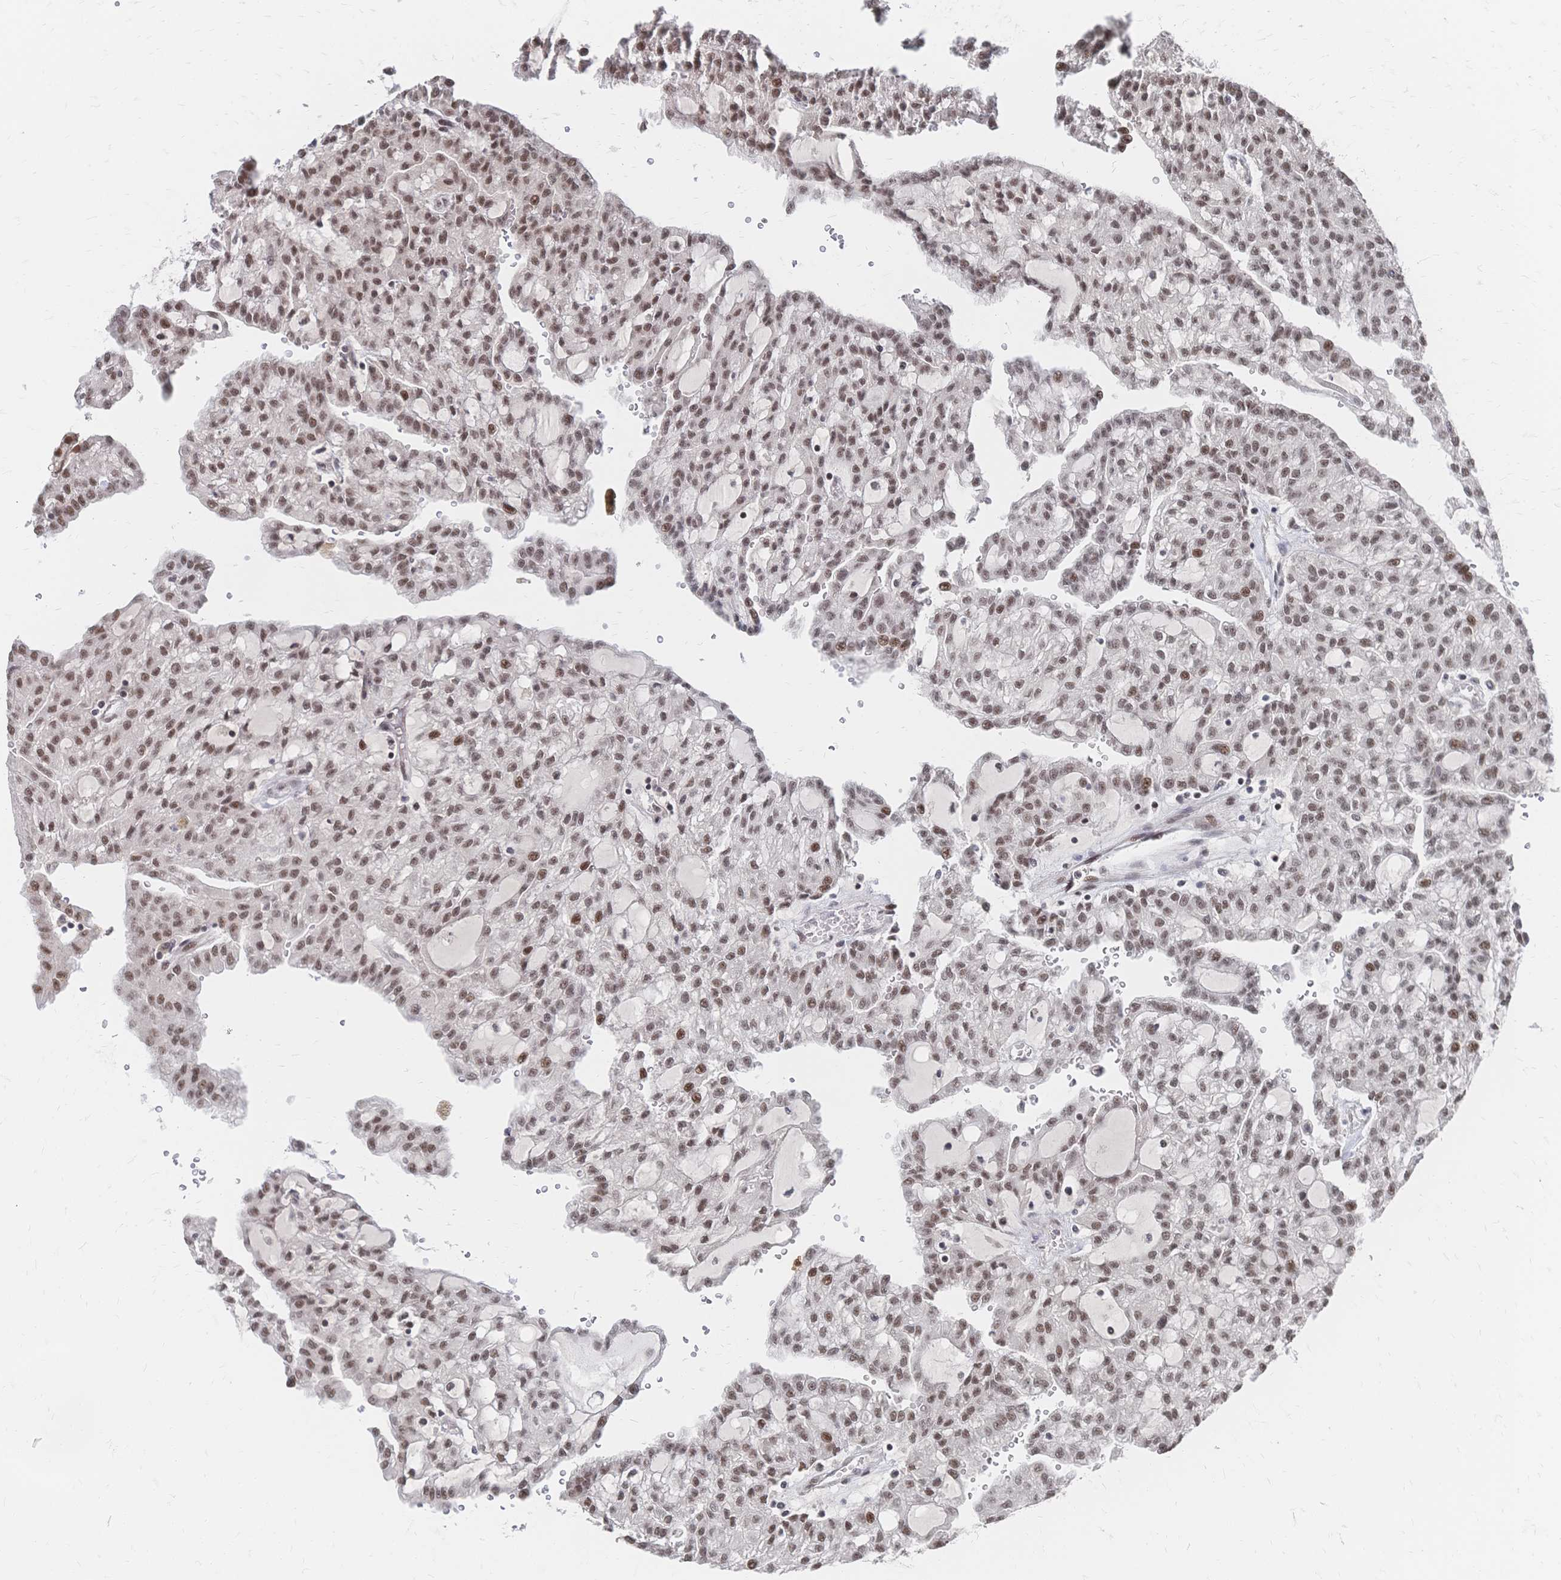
{"staining": {"intensity": "moderate", "quantity": ">75%", "location": "nuclear"}, "tissue": "renal cancer", "cell_type": "Tumor cells", "image_type": "cancer", "snomed": [{"axis": "morphology", "description": "Adenocarcinoma, NOS"}, {"axis": "topography", "description": "Kidney"}], "caption": "Immunohistochemistry of adenocarcinoma (renal) shows medium levels of moderate nuclear staining in about >75% of tumor cells. (IHC, brightfield microscopy, high magnification).", "gene": "NELFA", "patient": {"sex": "male", "age": 63}}